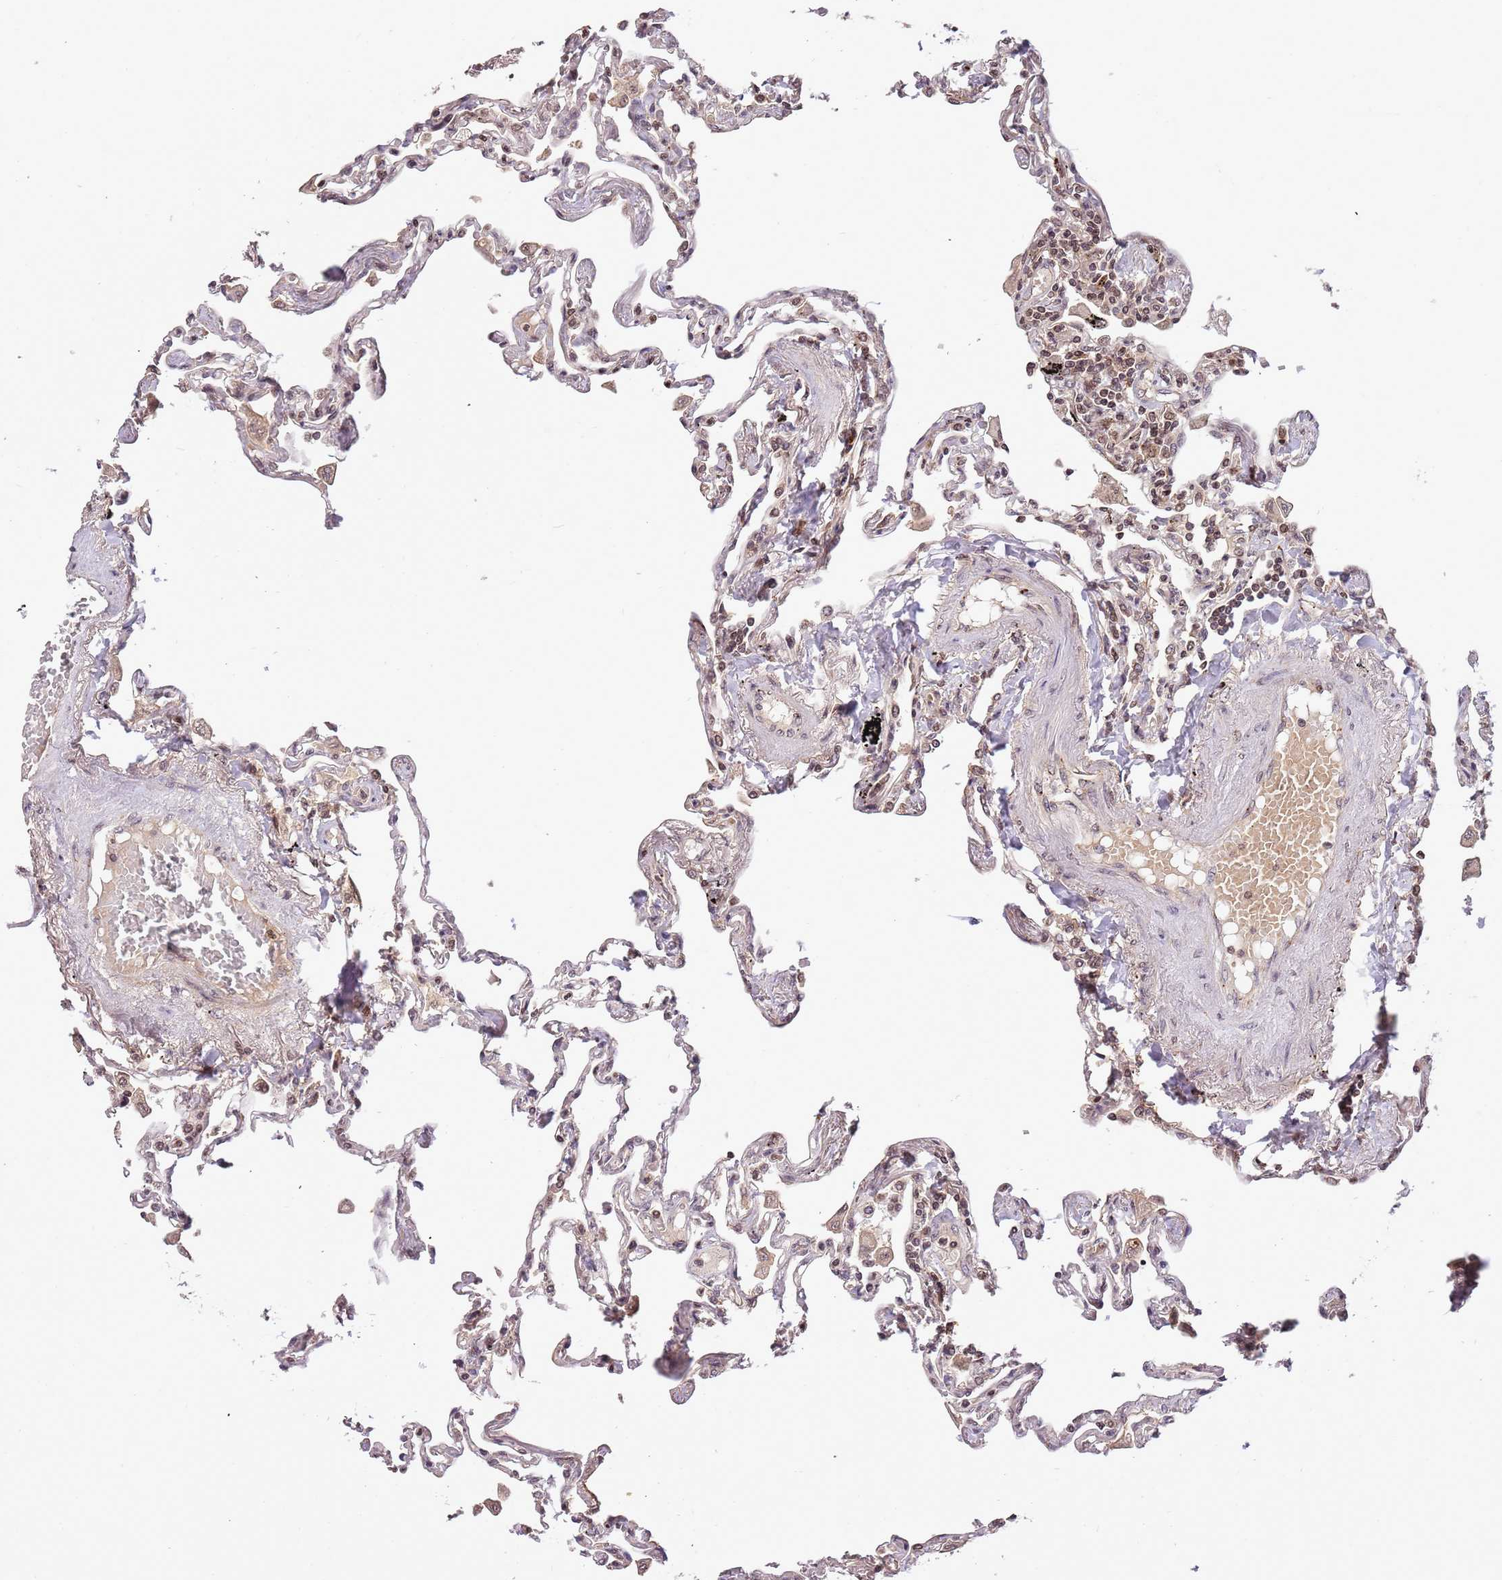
{"staining": {"intensity": "moderate", "quantity": "25%-75%", "location": "nuclear"}, "tissue": "lung", "cell_type": "Alveolar cells", "image_type": "normal", "snomed": [{"axis": "morphology", "description": "Normal tissue, NOS"}, {"axis": "topography", "description": "Lung"}], "caption": "Alveolar cells exhibit moderate nuclear positivity in about 25%-75% of cells in unremarkable lung.", "gene": "SAMSN1", "patient": {"sex": "female", "age": 67}}